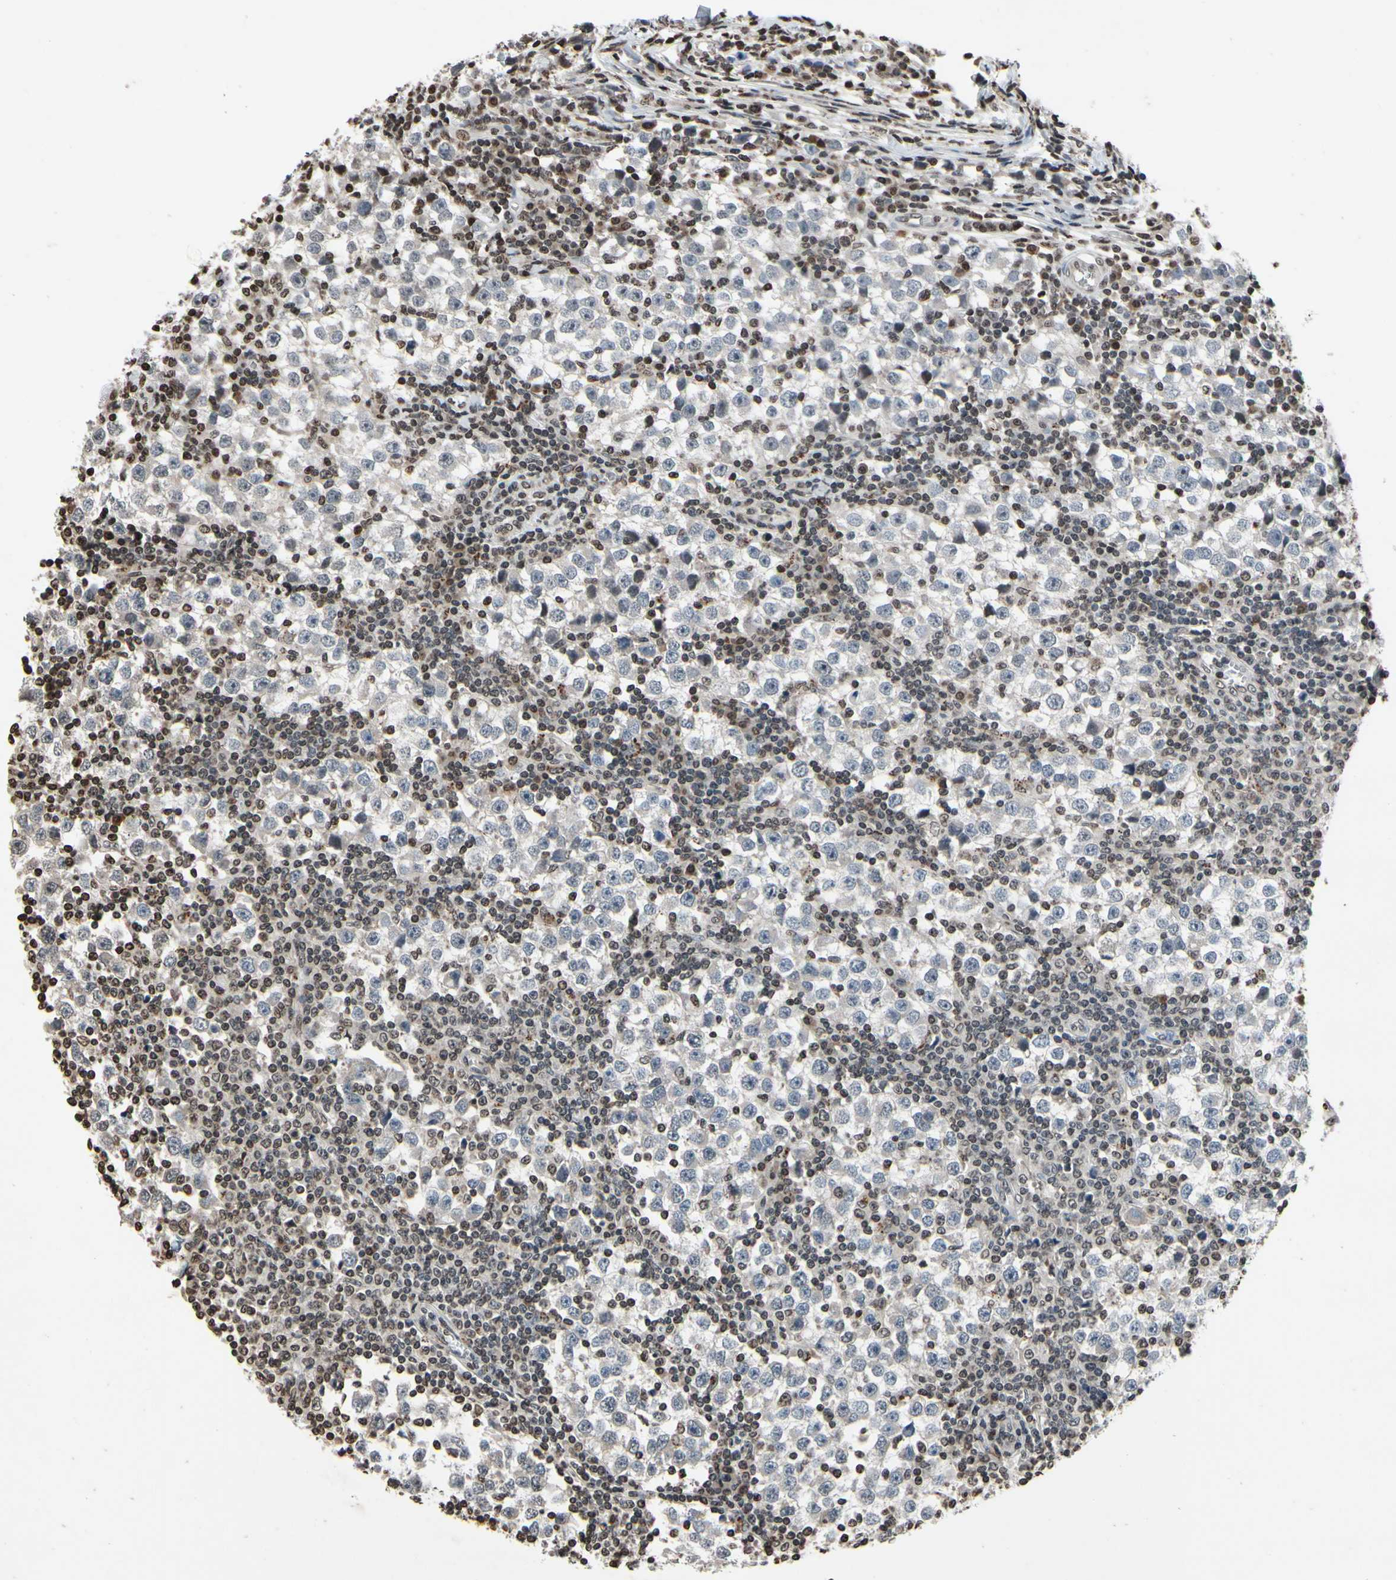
{"staining": {"intensity": "negative", "quantity": "none", "location": "none"}, "tissue": "testis cancer", "cell_type": "Tumor cells", "image_type": "cancer", "snomed": [{"axis": "morphology", "description": "Seminoma, NOS"}, {"axis": "topography", "description": "Testis"}], "caption": "Micrograph shows no protein expression in tumor cells of testis cancer tissue.", "gene": "HIPK2", "patient": {"sex": "male", "age": 65}}